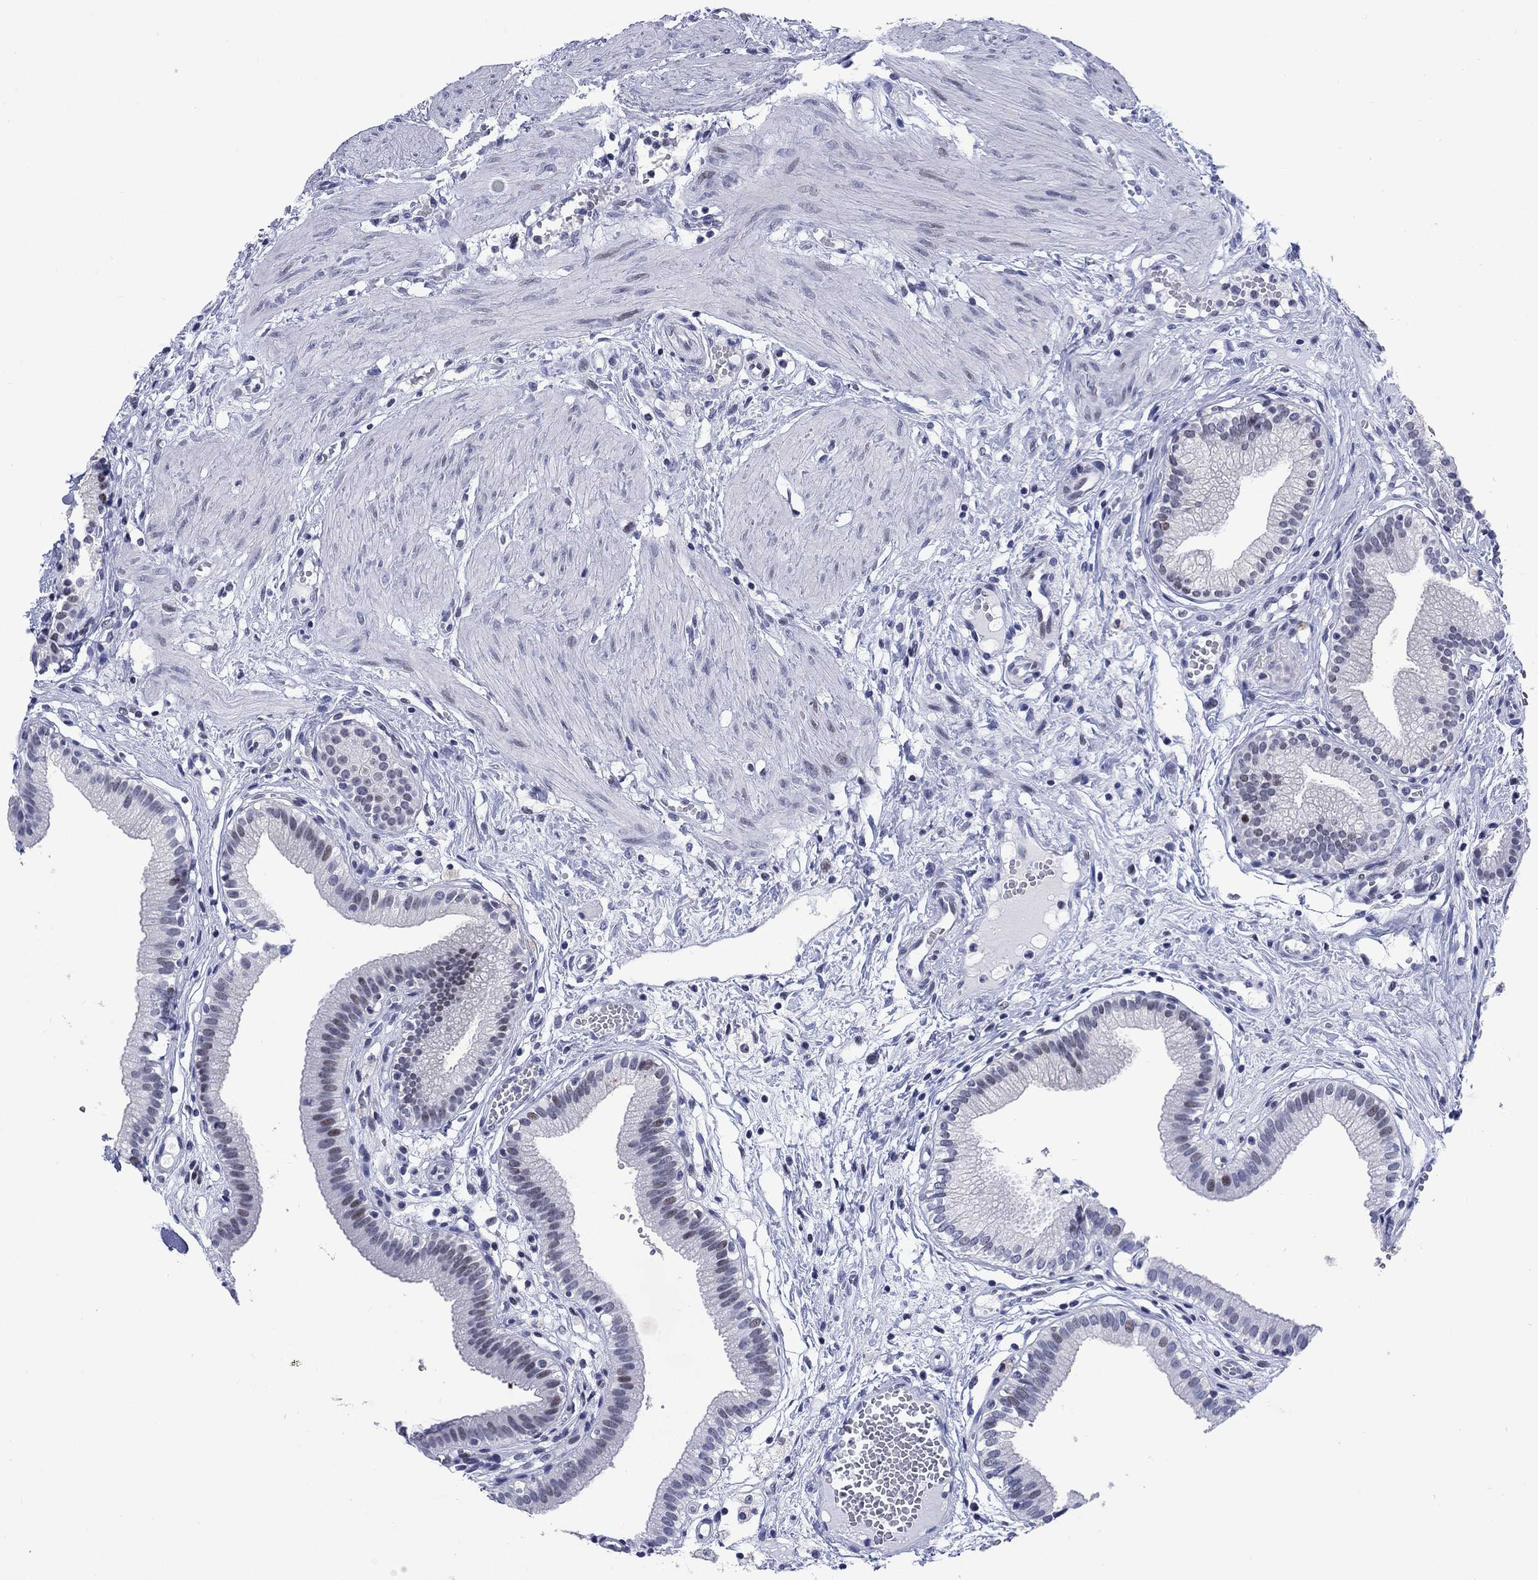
{"staining": {"intensity": "moderate", "quantity": "<25%", "location": "nuclear"}, "tissue": "gallbladder", "cell_type": "Glandular cells", "image_type": "normal", "snomed": [{"axis": "morphology", "description": "Normal tissue, NOS"}, {"axis": "topography", "description": "Gallbladder"}], "caption": "Immunohistochemical staining of benign gallbladder shows moderate nuclear protein expression in about <25% of glandular cells.", "gene": "CDCA2", "patient": {"sex": "female", "age": 24}}